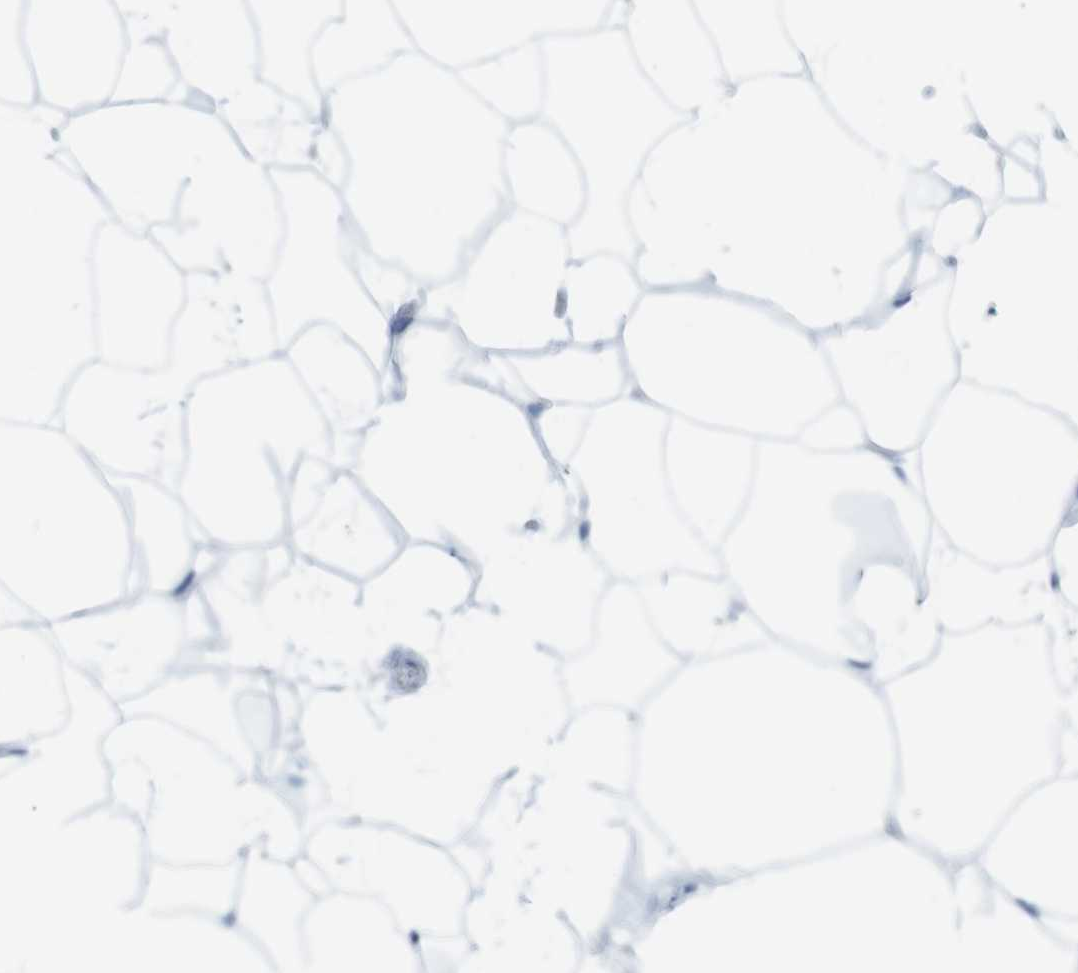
{"staining": {"intensity": "negative", "quantity": "none", "location": "none"}, "tissue": "adipose tissue", "cell_type": "Adipocytes", "image_type": "normal", "snomed": [{"axis": "morphology", "description": "Normal tissue, NOS"}, {"axis": "topography", "description": "Breast"}, {"axis": "topography", "description": "Adipose tissue"}], "caption": "This histopathology image is of benign adipose tissue stained with immunohistochemistry to label a protein in brown with the nuclei are counter-stained blue. There is no expression in adipocytes. (DAB (3,3'-diaminobenzidine) immunohistochemistry, high magnification).", "gene": "CLPTM1L", "patient": {"sex": "female", "age": 25}}